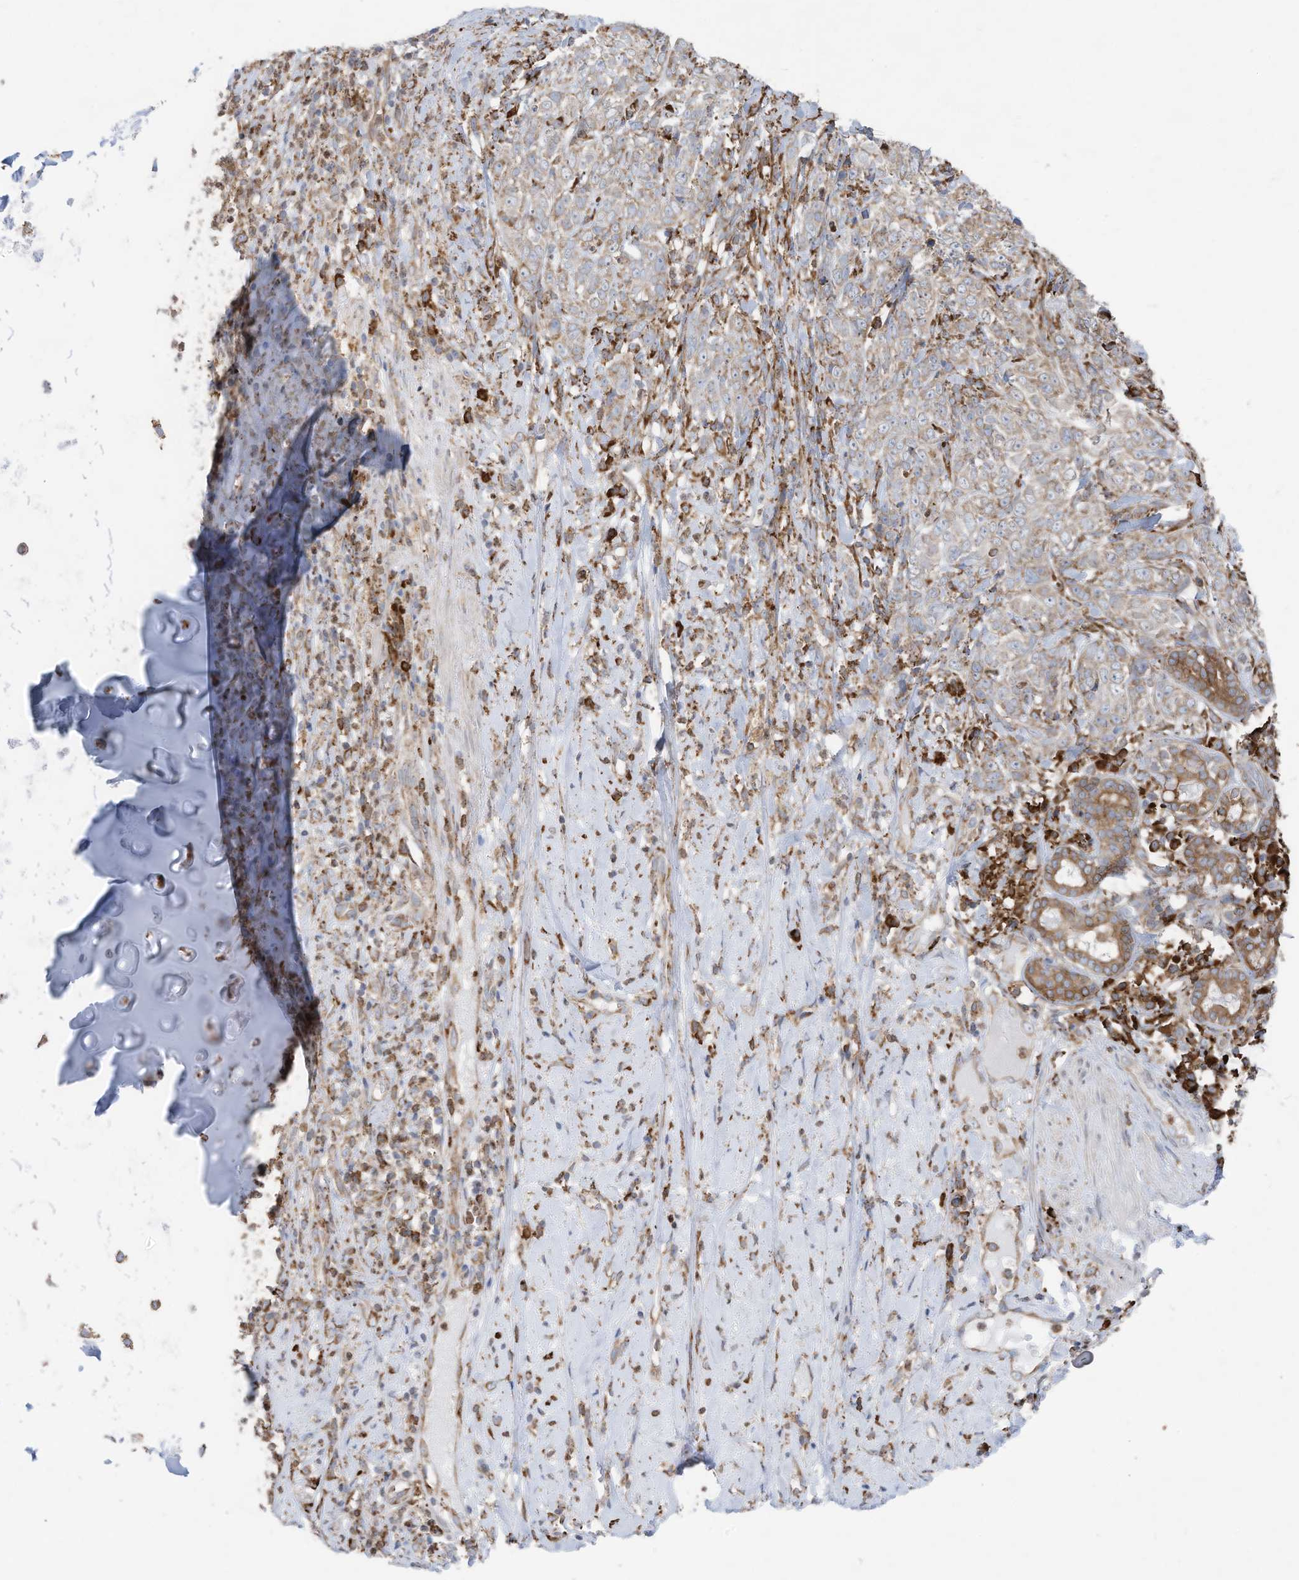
{"staining": {"intensity": "negative", "quantity": "none", "location": "none"}, "tissue": "adipose tissue", "cell_type": "Adipocytes", "image_type": "normal", "snomed": [{"axis": "morphology", "description": "Normal tissue, NOS"}, {"axis": "morphology", "description": "Basal cell carcinoma"}, {"axis": "topography", "description": "Cartilage tissue"}, {"axis": "topography", "description": "Nasopharynx"}, {"axis": "topography", "description": "Oral tissue"}], "caption": "Histopathology image shows no protein staining in adipocytes of unremarkable adipose tissue.", "gene": "ZNF354C", "patient": {"sex": "female", "age": 77}}